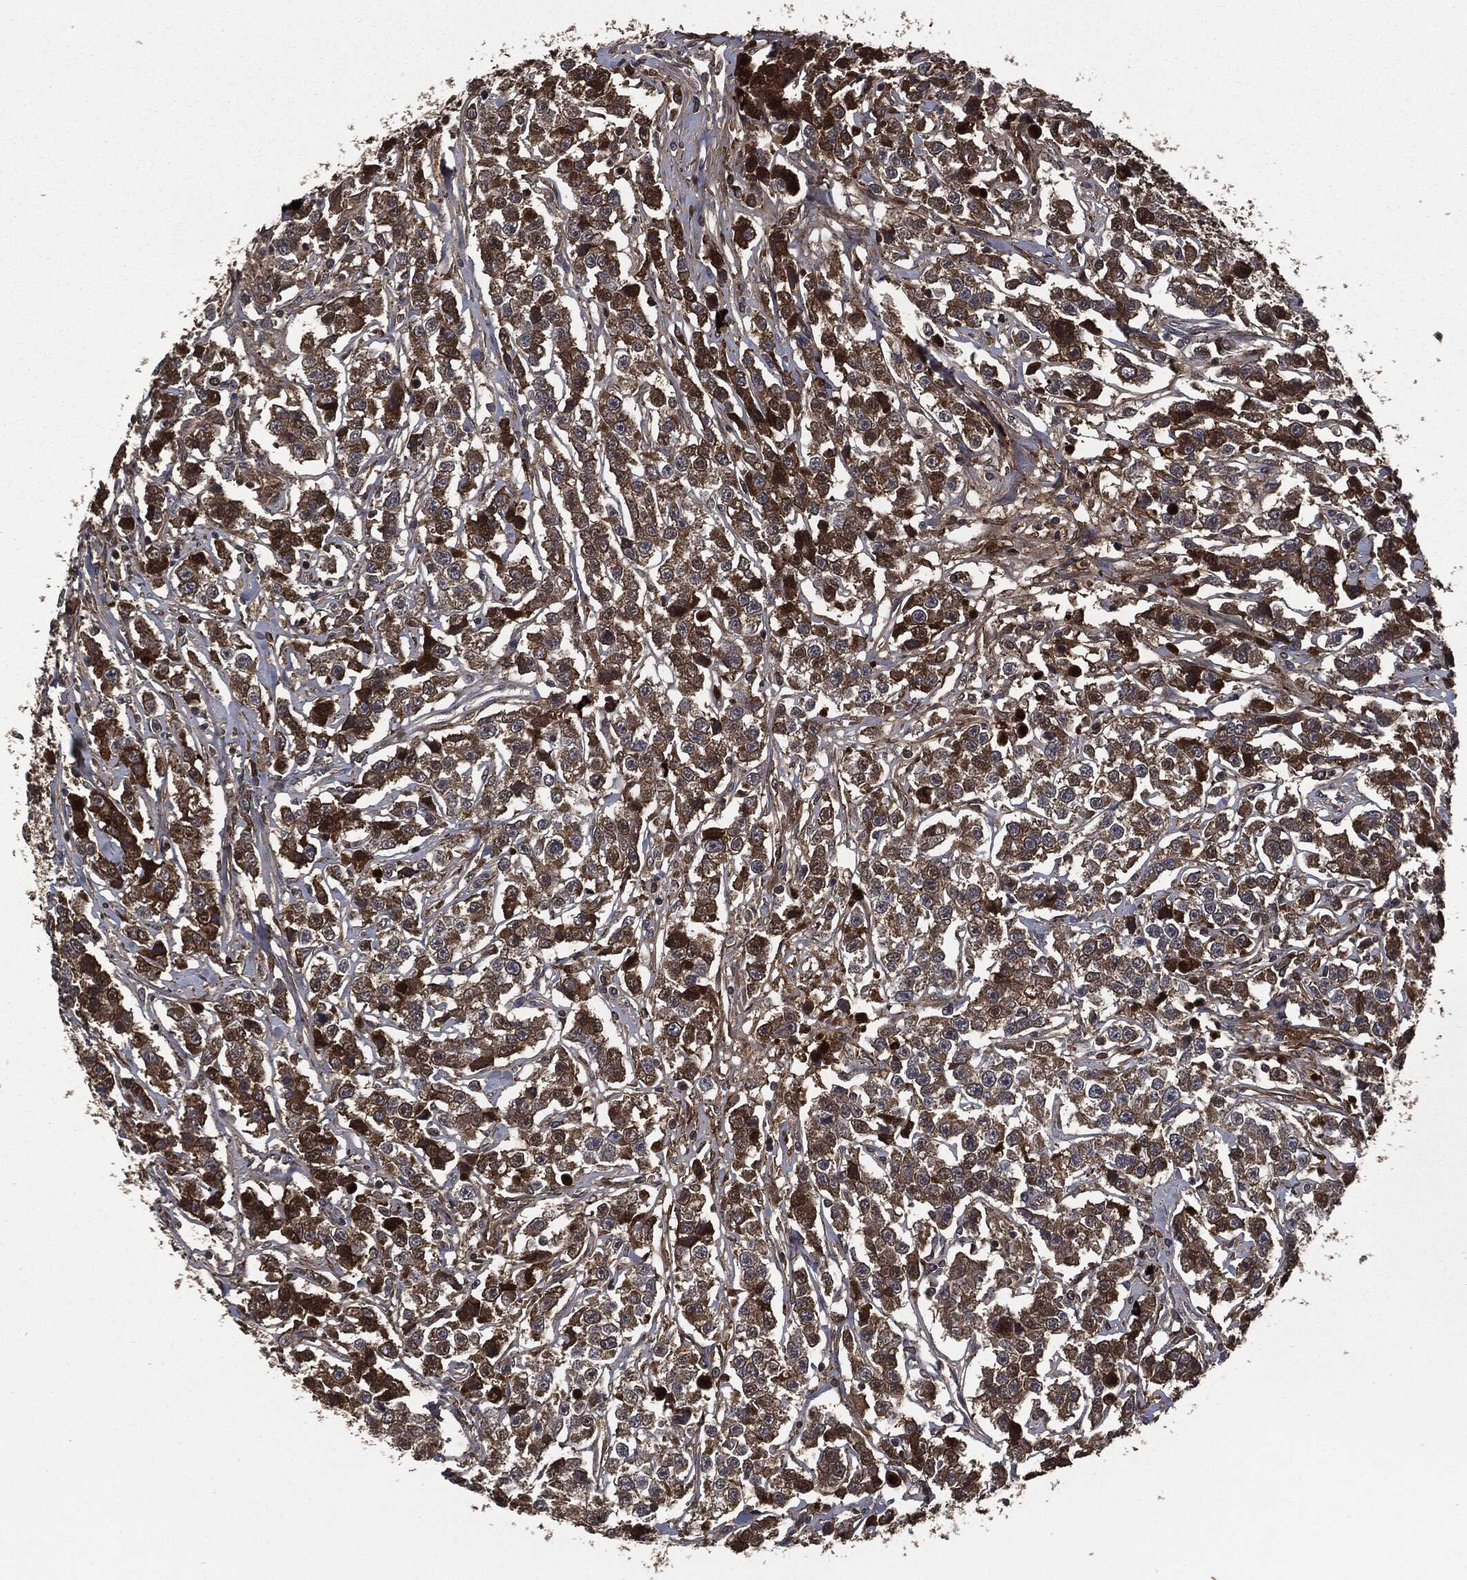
{"staining": {"intensity": "strong", "quantity": "25%-75%", "location": "cytoplasmic/membranous"}, "tissue": "testis cancer", "cell_type": "Tumor cells", "image_type": "cancer", "snomed": [{"axis": "morphology", "description": "Seminoma, NOS"}, {"axis": "topography", "description": "Testis"}], "caption": "A brown stain highlights strong cytoplasmic/membranous staining of a protein in testis seminoma tumor cells.", "gene": "CRABP2", "patient": {"sex": "male", "age": 59}}